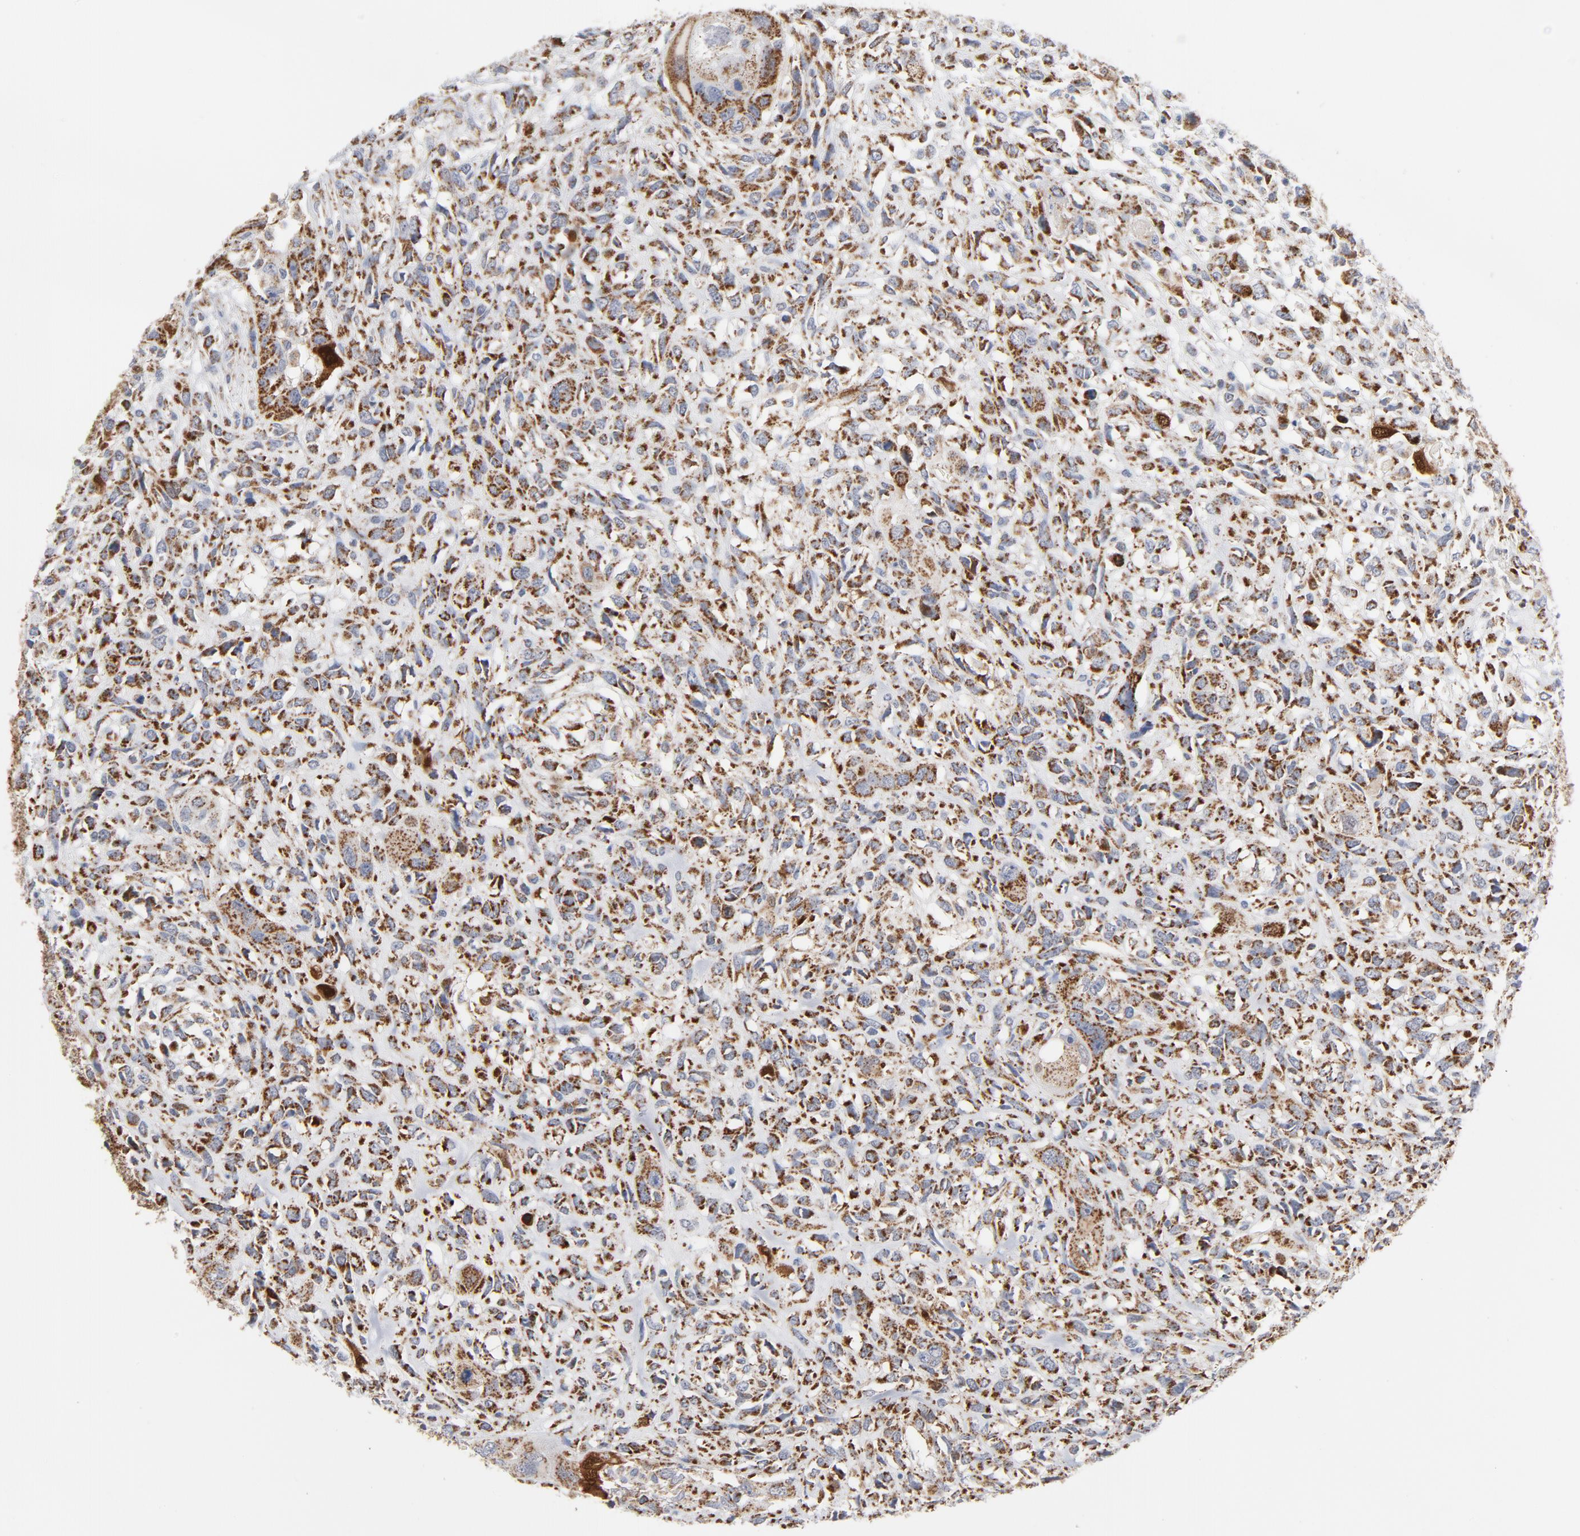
{"staining": {"intensity": "strong", "quantity": ">75%", "location": "cytoplasmic/membranous"}, "tissue": "head and neck cancer", "cell_type": "Tumor cells", "image_type": "cancer", "snomed": [{"axis": "morphology", "description": "Neoplasm, malignant, NOS"}, {"axis": "topography", "description": "Salivary gland"}, {"axis": "topography", "description": "Head-Neck"}], "caption": "Immunohistochemistry (IHC) image of human head and neck cancer (neoplasm (malignant)) stained for a protein (brown), which displays high levels of strong cytoplasmic/membranous staining in approximately >75% of tumor cells.", "gene": "DIABLO", "patient": {"sex": "male", "age": 43}}